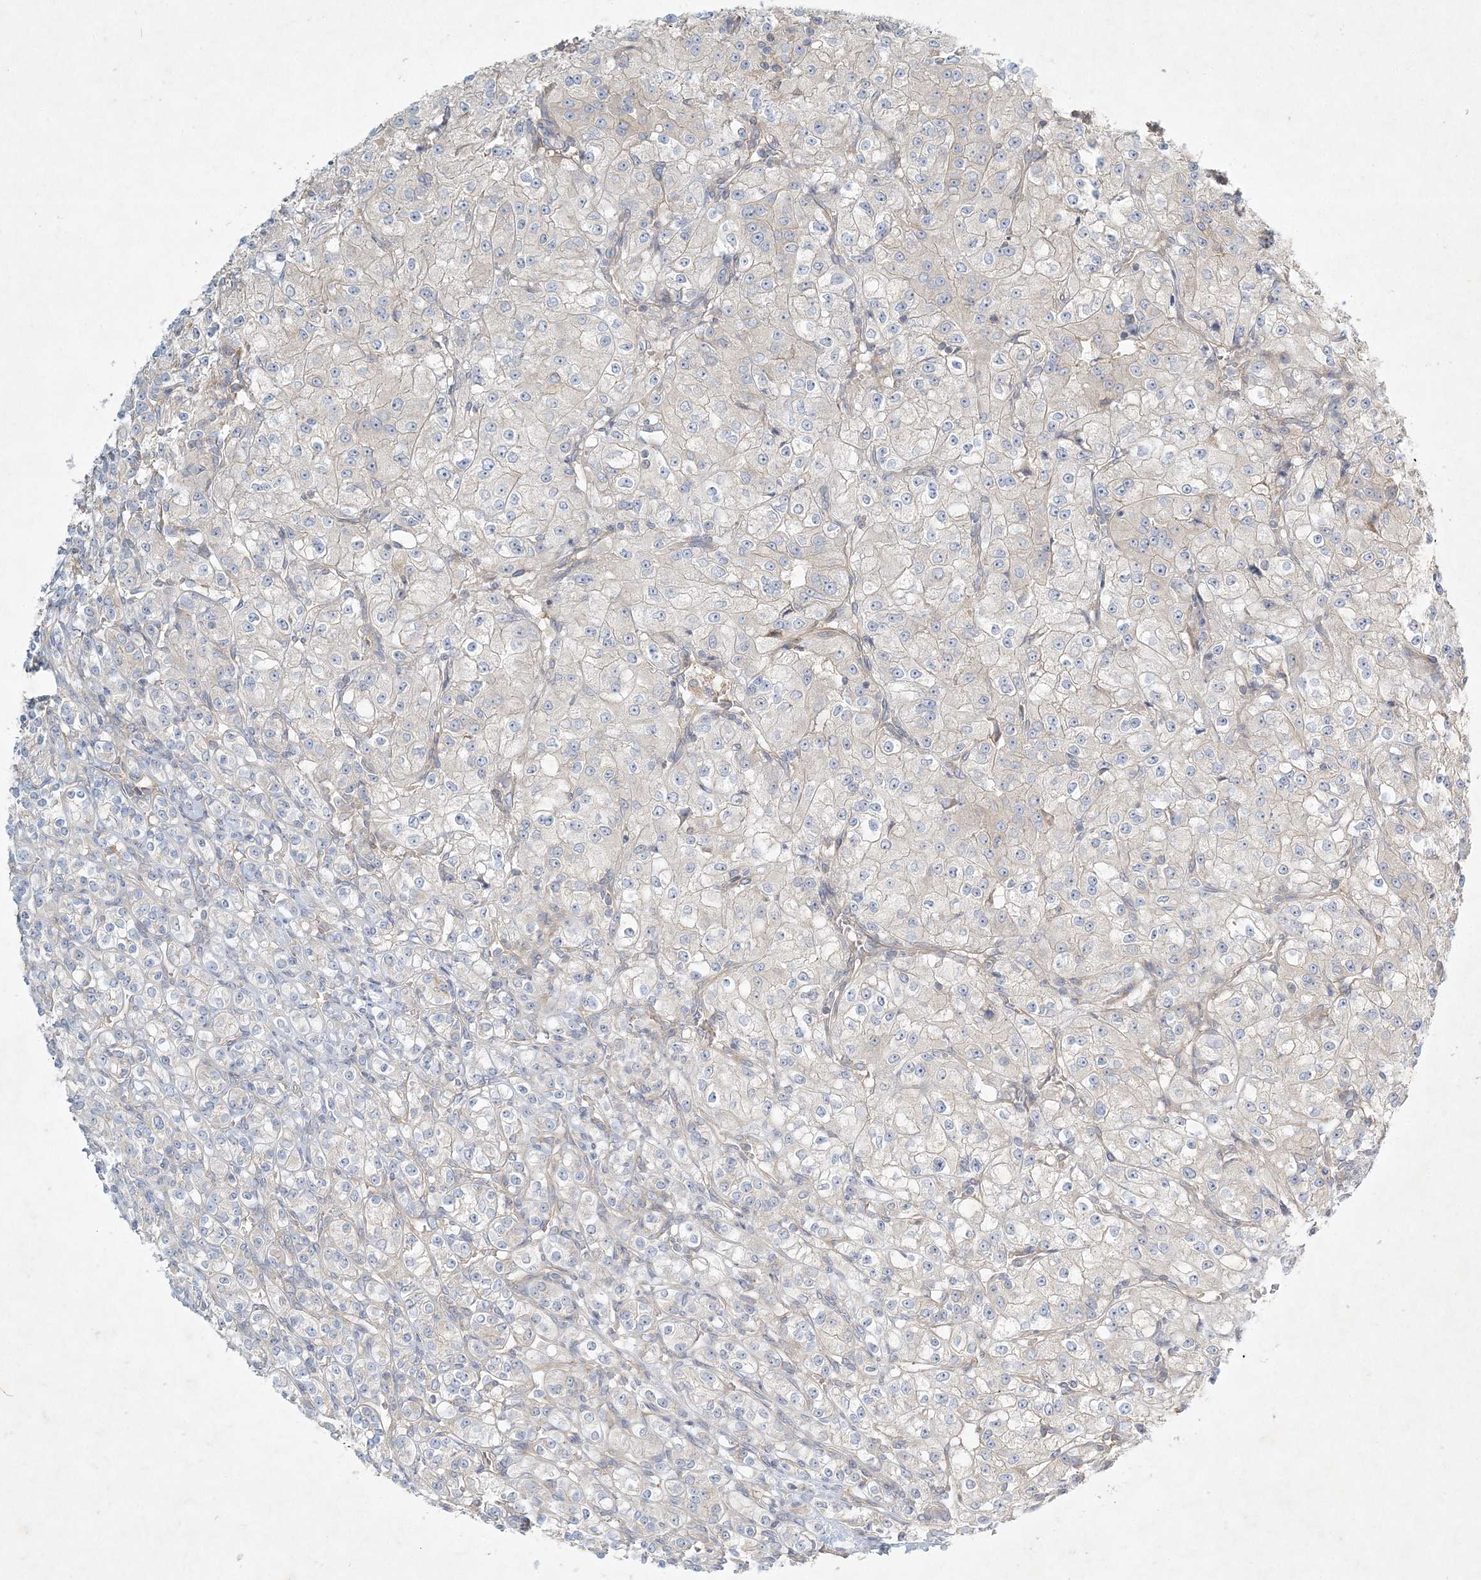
{"staining": {"intensity": "negative", "quantity": "none", "location": "none"}, "tissue": "renal cancer", "cell_type": "Tumor cells", "image_type": "cancer", "snomed": [{"axis": "morphology", "description": "Adenocarcinoma, NOS"}, {"axis": "topography", "description": "Kidney"}], "caption": "The histopathology image shows no significant positivity in tumor cells of renal cancer (adenocarcinoma).", "gene": "STK11IP", "patient": {"sex": "male", "age": 77}}